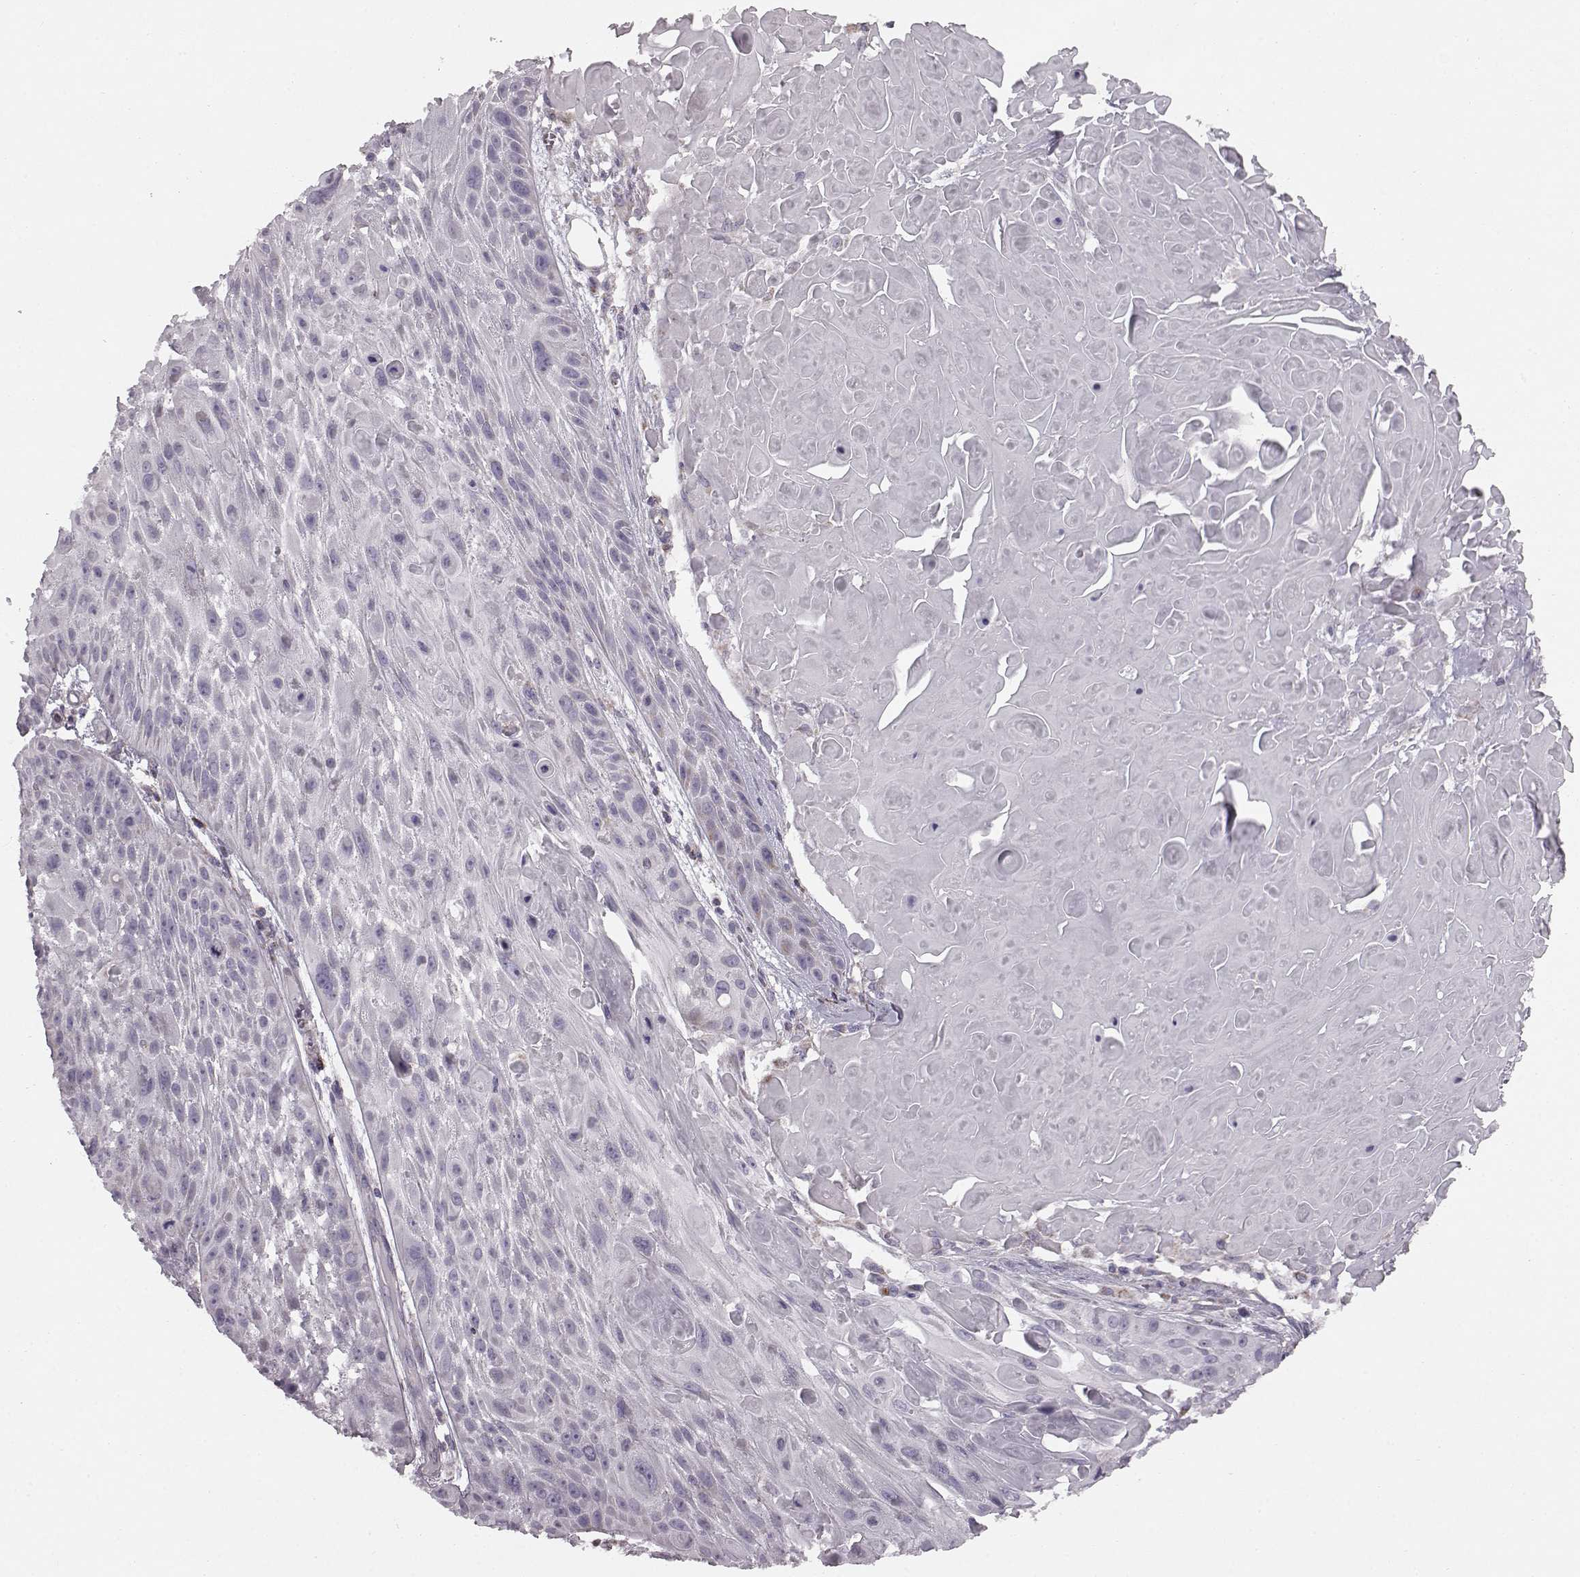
{"staining": {"intensity": "negative", "quantity": "none", "location": "none"}, "tissue": "skin cancer", "cell_type": "Tumor cells", "image_type": "cancer", "snomed": [{"axis": "morphology", "description": "Squamous cell carcinoma, NOS"}, {"axis": "topography", "description": "Skin"}, {"axis": "topography", "description": "Anal"}], "caption": "Tumor cells show no significant protein staining in skin squamous cell carcinoma.", "gene": "FAM8A1", "patient": {"sex": "female", "age": 75}}